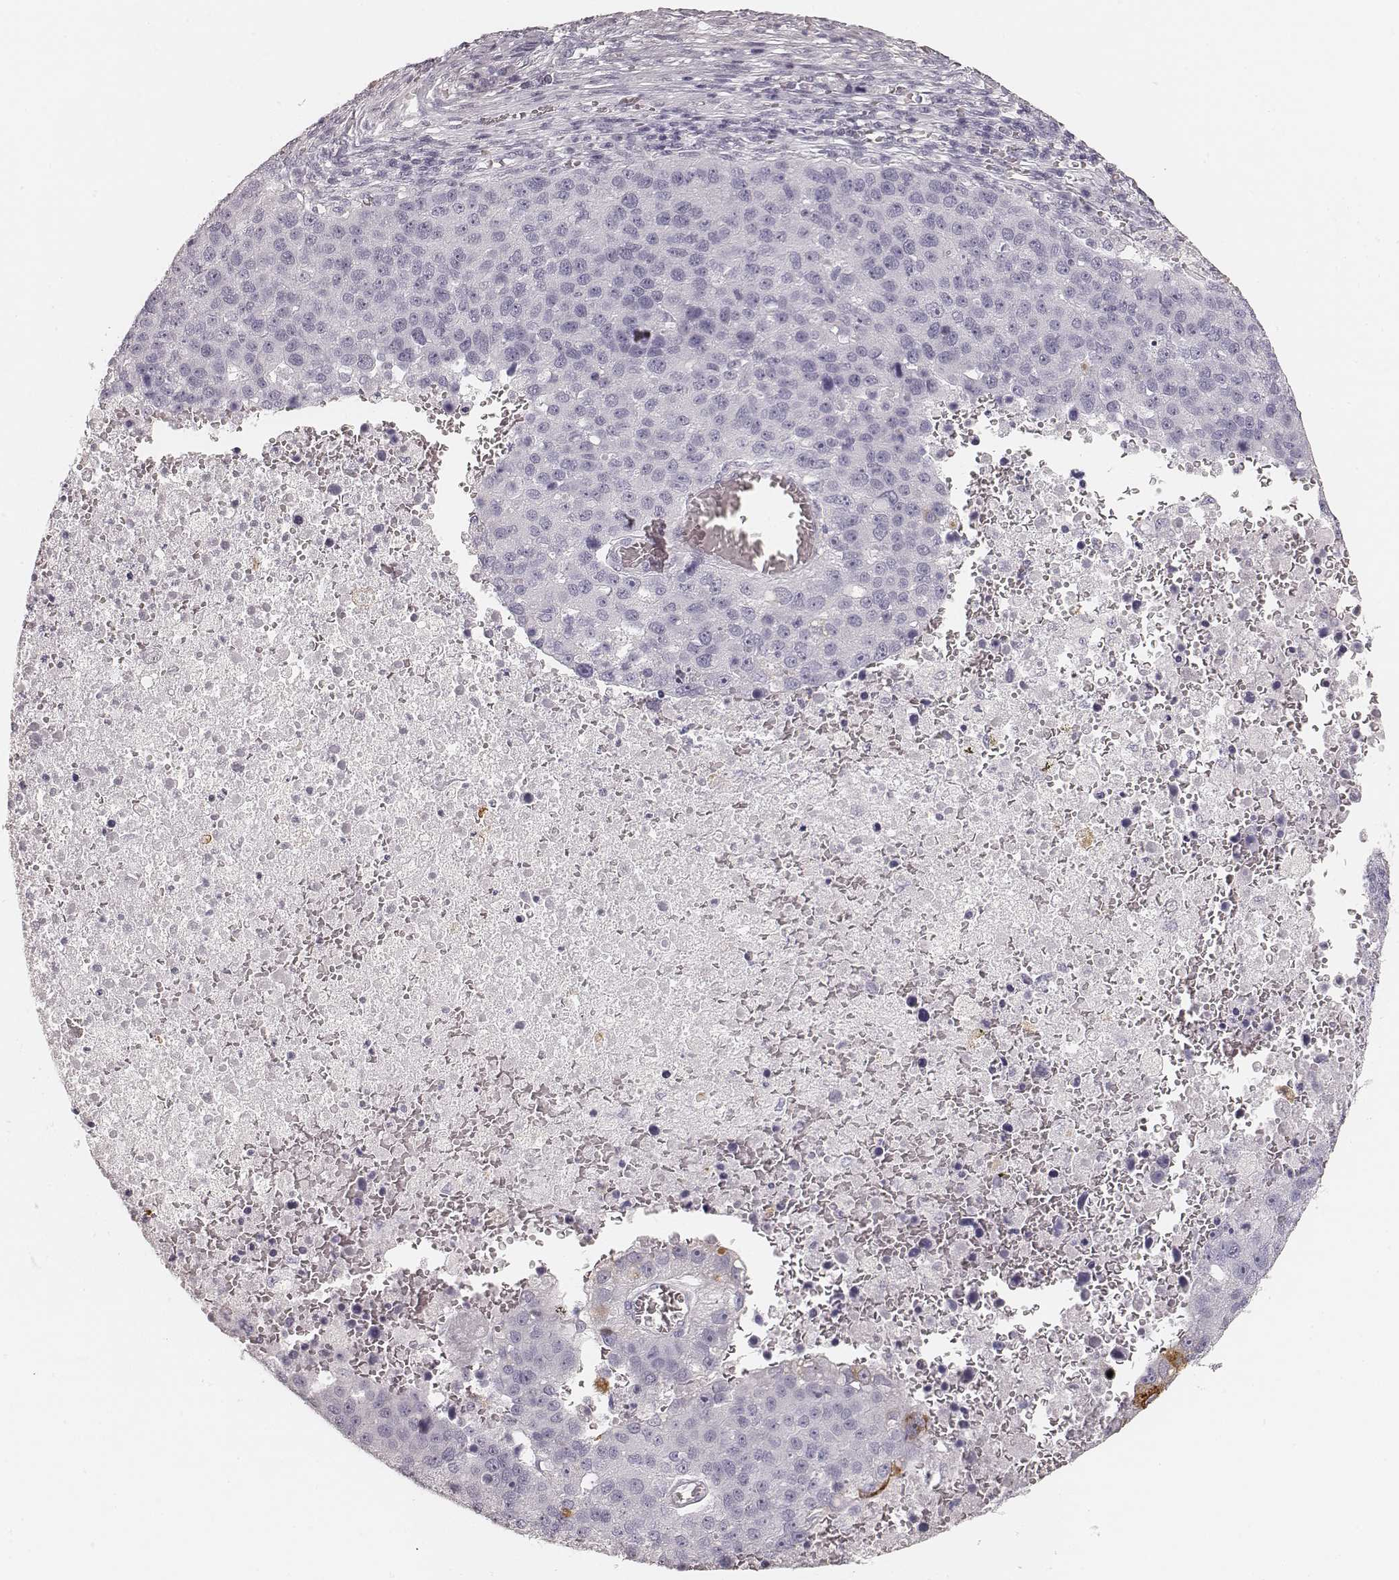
{"staining": {"intensity": "negative", "quantity": "none", "location": "none"}, "tissue": "pancreatic cancer", "cell_type": "Tumor cells", "image_type": "cancer", "snomed": [{"axis": "morphology", "description": "Adenocarcinoma, NOS"}, {"axis": "topography", "description": "Pancreas"}], "caption": "There is no significant expression in tumor cells of pancreatic cancer.", "gene": "HNF4G", "patient": {"sex": "female", "age": 61}}